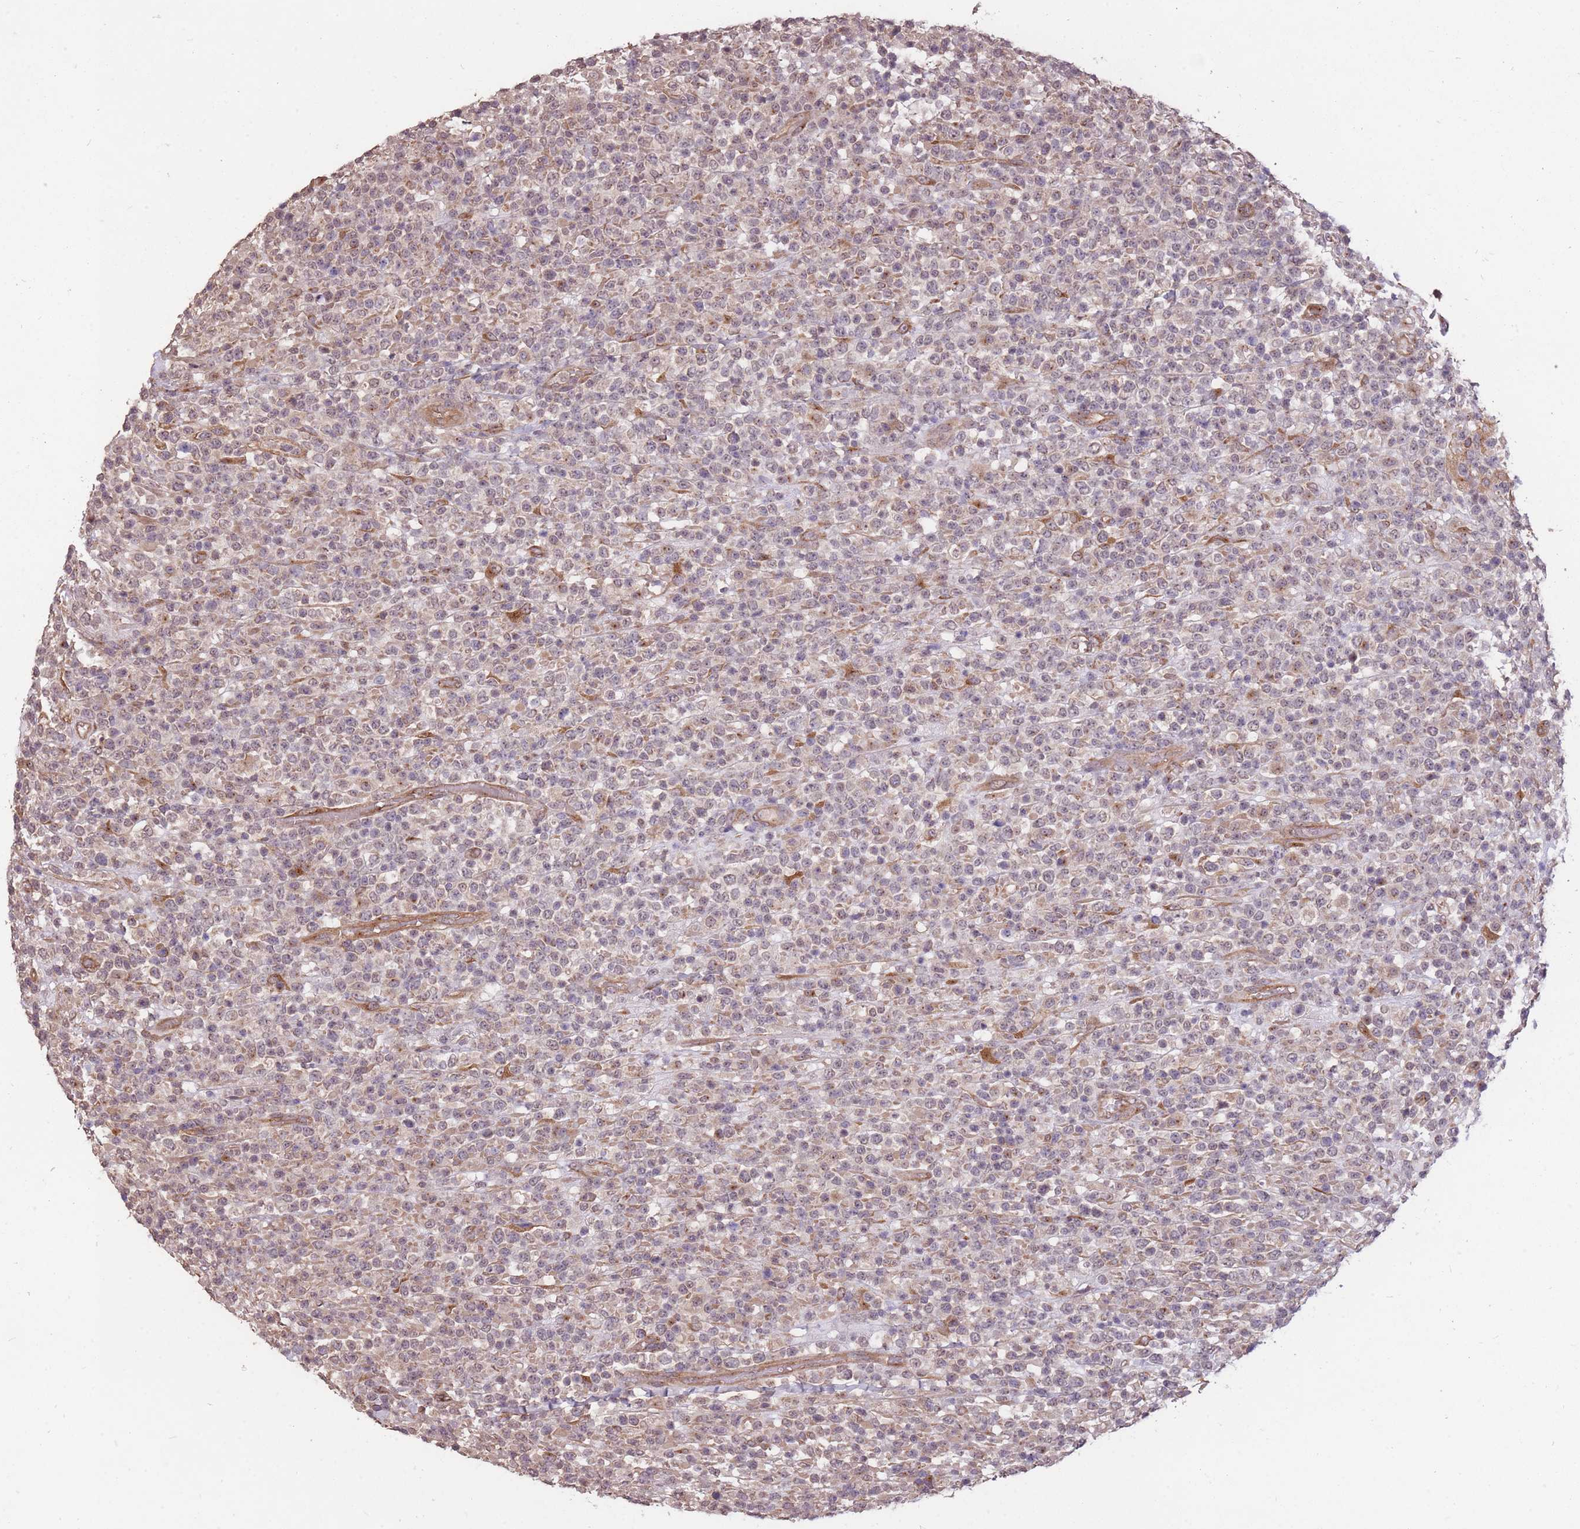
{"staining": {"intensity": "negative", "quantity": "none", "location": "none"}, "tissue": "lymphoma", "cell_type": "Tumor cells", "image_type": "cancer", "snomed": [{"axis": "morphology", "description": "Malignant lymphoma, non-Hodgkin's type, High grade"}, {"axis": "topography", "description": "Colon"}], "caption": "Tumor cells show no significant protein positivity in malignant lymphoma, non-Hodgkin's type (high-grade).", "gene": "DYNC1LI2", "patient": {"sex": "female", "age": 53}}